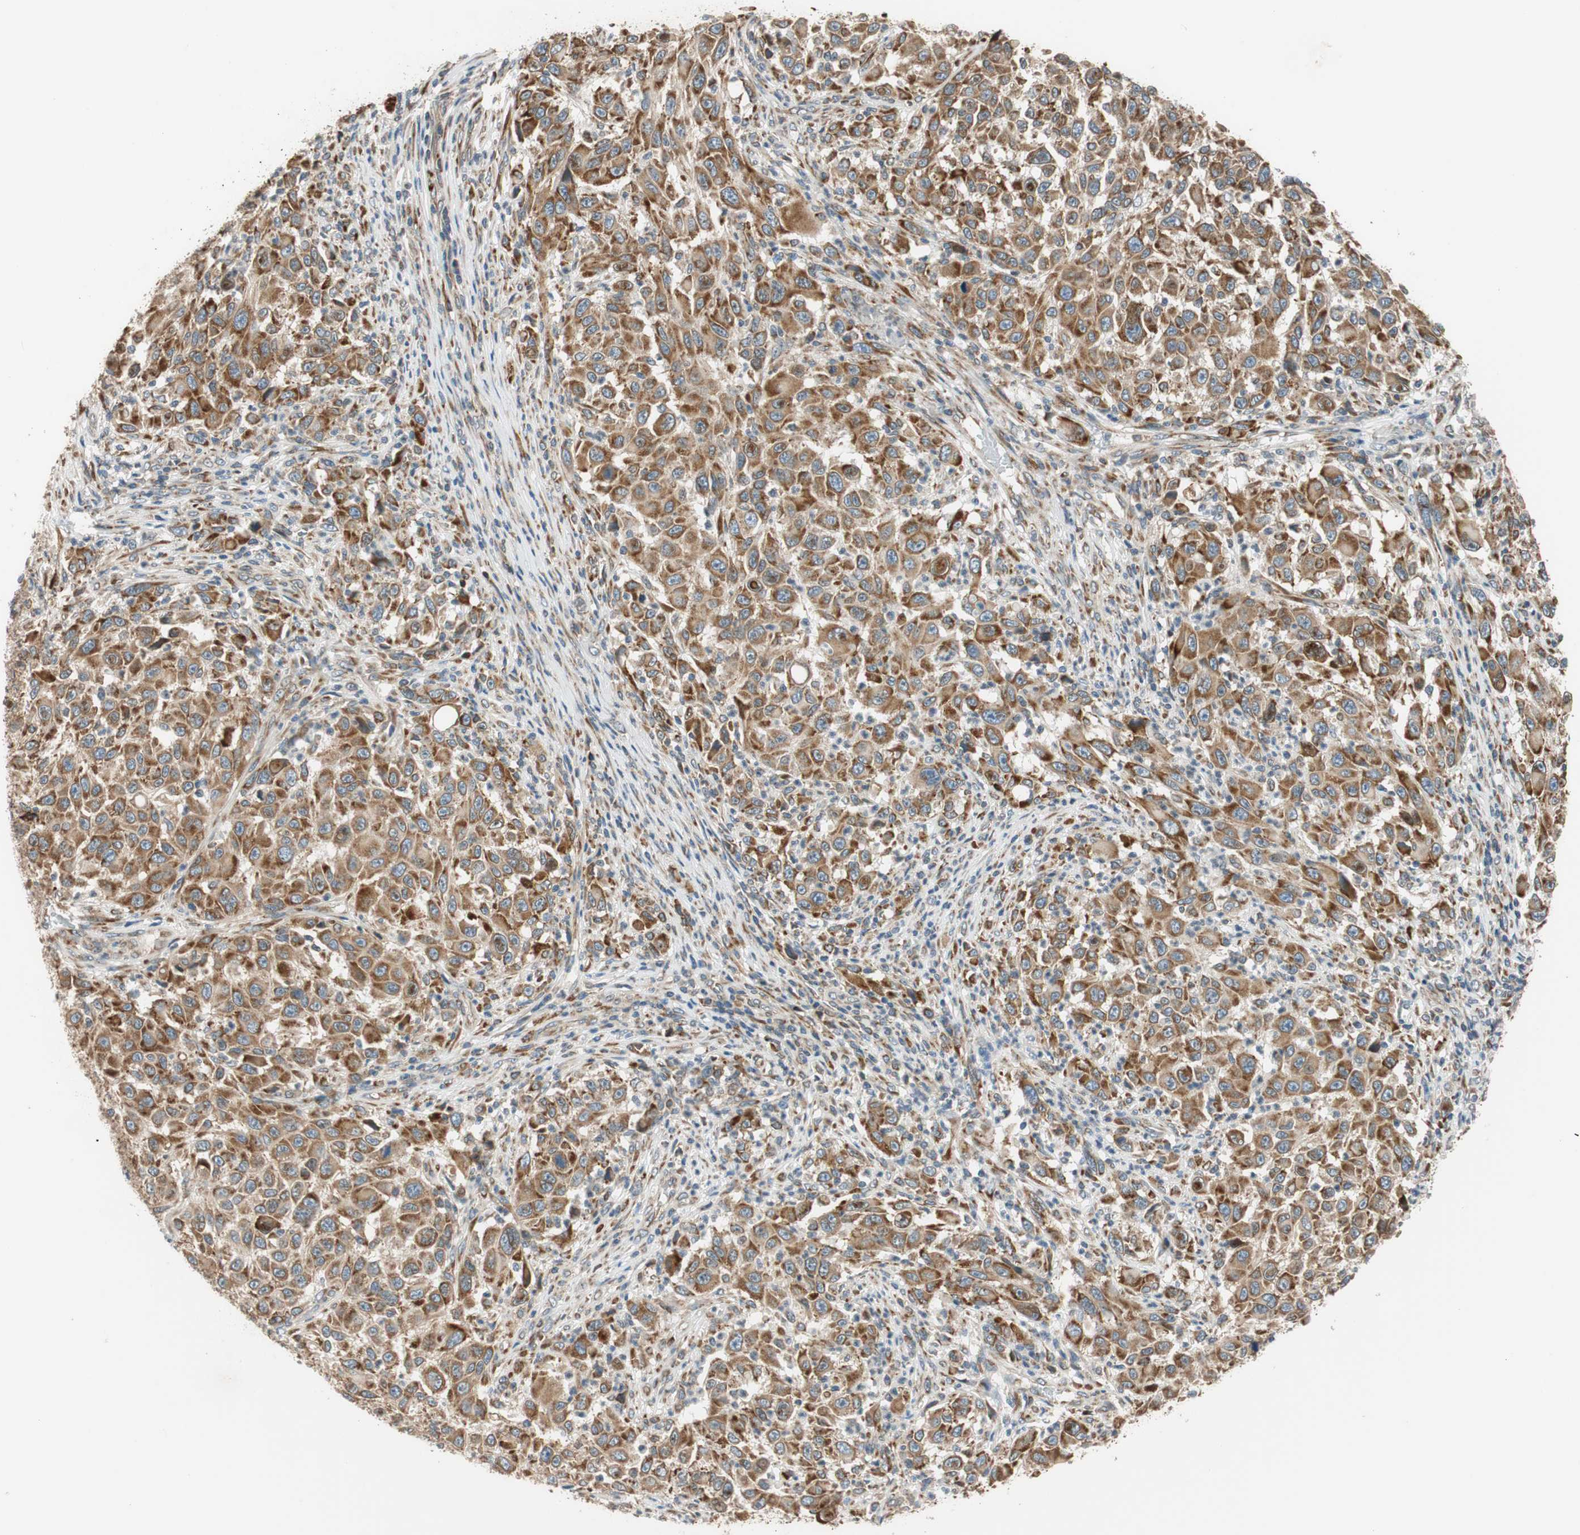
{"staining": {"intensity": "moderate", "quantity": ">75%", "location": "cytoplasmic/membranous"}, "tissue": "melanoma", "cell_type": "Tumor cells", "image_type": "cancer", "snomed": [{"axis": "morphology", "description": "Malignant melanoma, Metastatic site"}, {"axis": "topography", "description": "Lymph node"}], "caption": "This is an image of immunohistochemistry (IHC) staining of malignant melanoma (metastatic site), which shows moderate staining in the cytoplasmic/membranous of tumor cells.", "gene": "RPN2", "patient": {"sex": "male", "age": 61}}